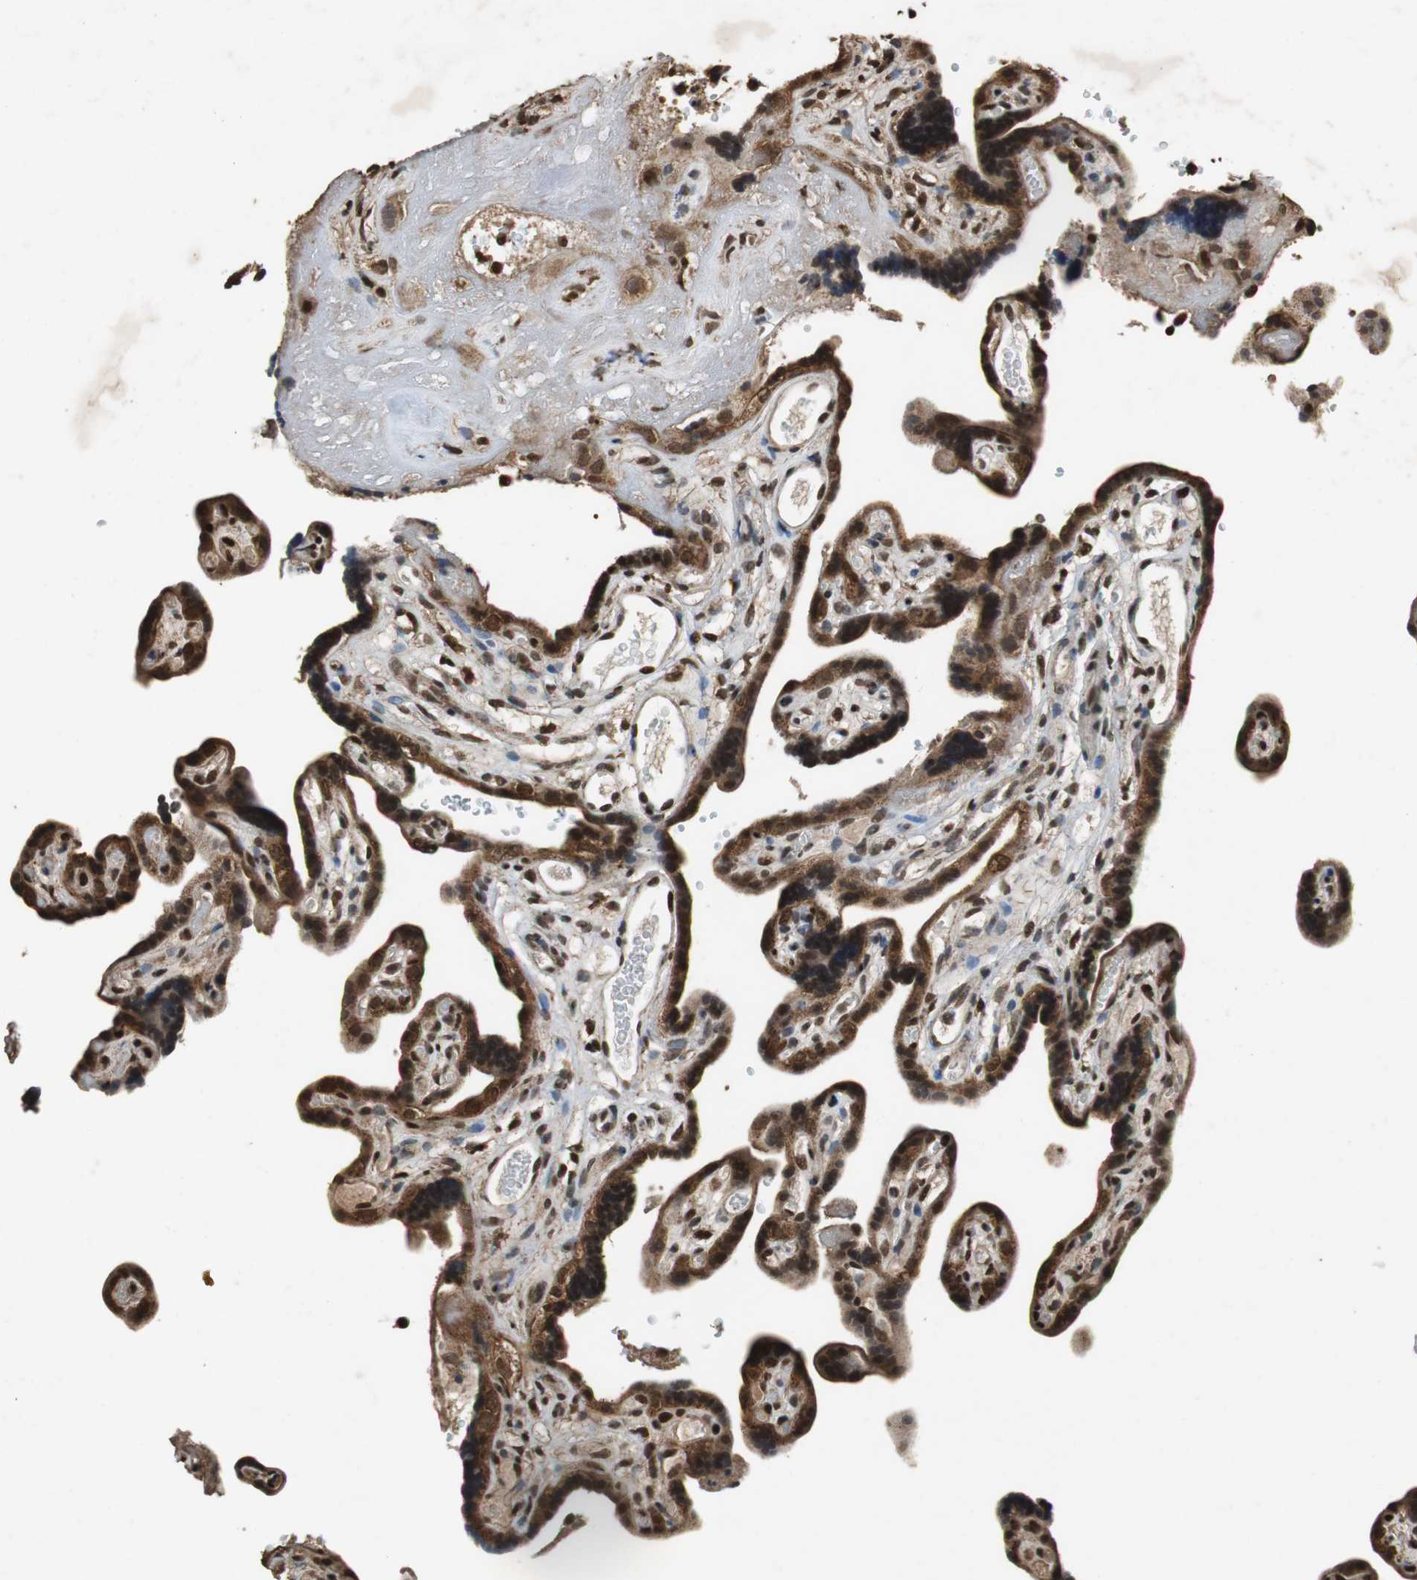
{"staining": {"intensity": "strong", "quantity": ">75%", "location": "cytoplasmic/membranous,nuclear"}, "tissue": "placenta", "cell_type": "Decidual cells", "image_type": "normal", "snomed": [{"axis": "morphology", "description": "Normal tissue, NOS"}, {"axis": "topography", "description": "Placenta"}], "caption": "Placenta stained with immunohistochemistry (IHC) shows strong cytoplasmic/membranous,nuclear positivity in approximately >75% of decidual cells.", "gene": "ZNF18", "patient": {"sex": "female", "age": 30}}